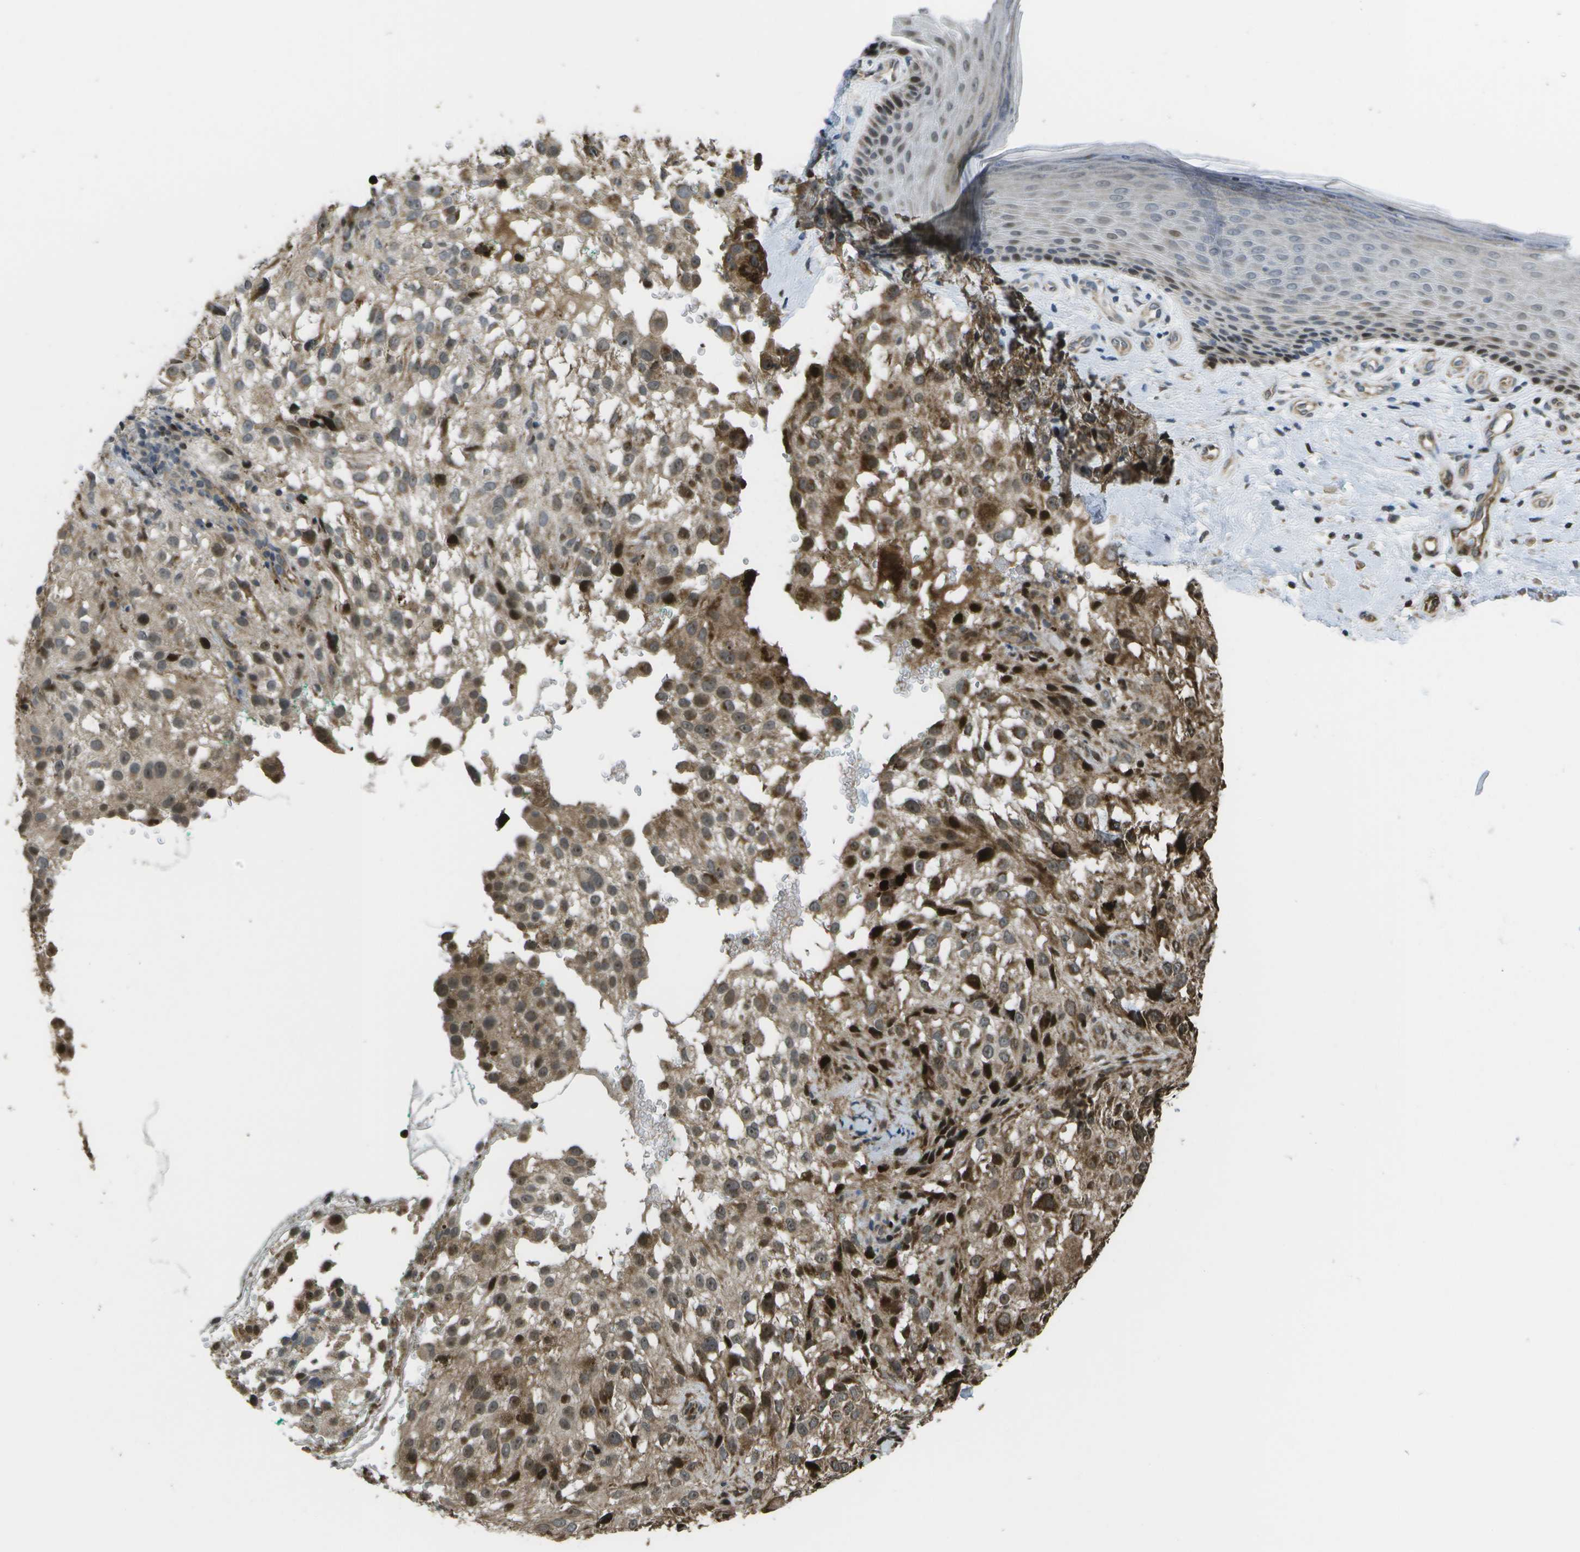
{"staining": {"intensity": "moderate", "quantity": ">75%", "location": "cytoplasmic/membranous,nuclear"}, "tissue": "melanoma", "cell_type": "Tumor cells", "image_type": "cancer", "snomed": [{"axis": "morphology", "description": "Necrosis, NOS"}, {"axis": "morphology", "description": "Malignant melanoma, NOS"}, {"axis": "topography", "description": "Skin"}], "caption": "Malignant melanoma tissue displays moderate cytoplasmic/membranous and nuclear expression in about >75% of tumor cells", "gene": "AXIN2", "patient": {"sex": "female", "age": 87}}